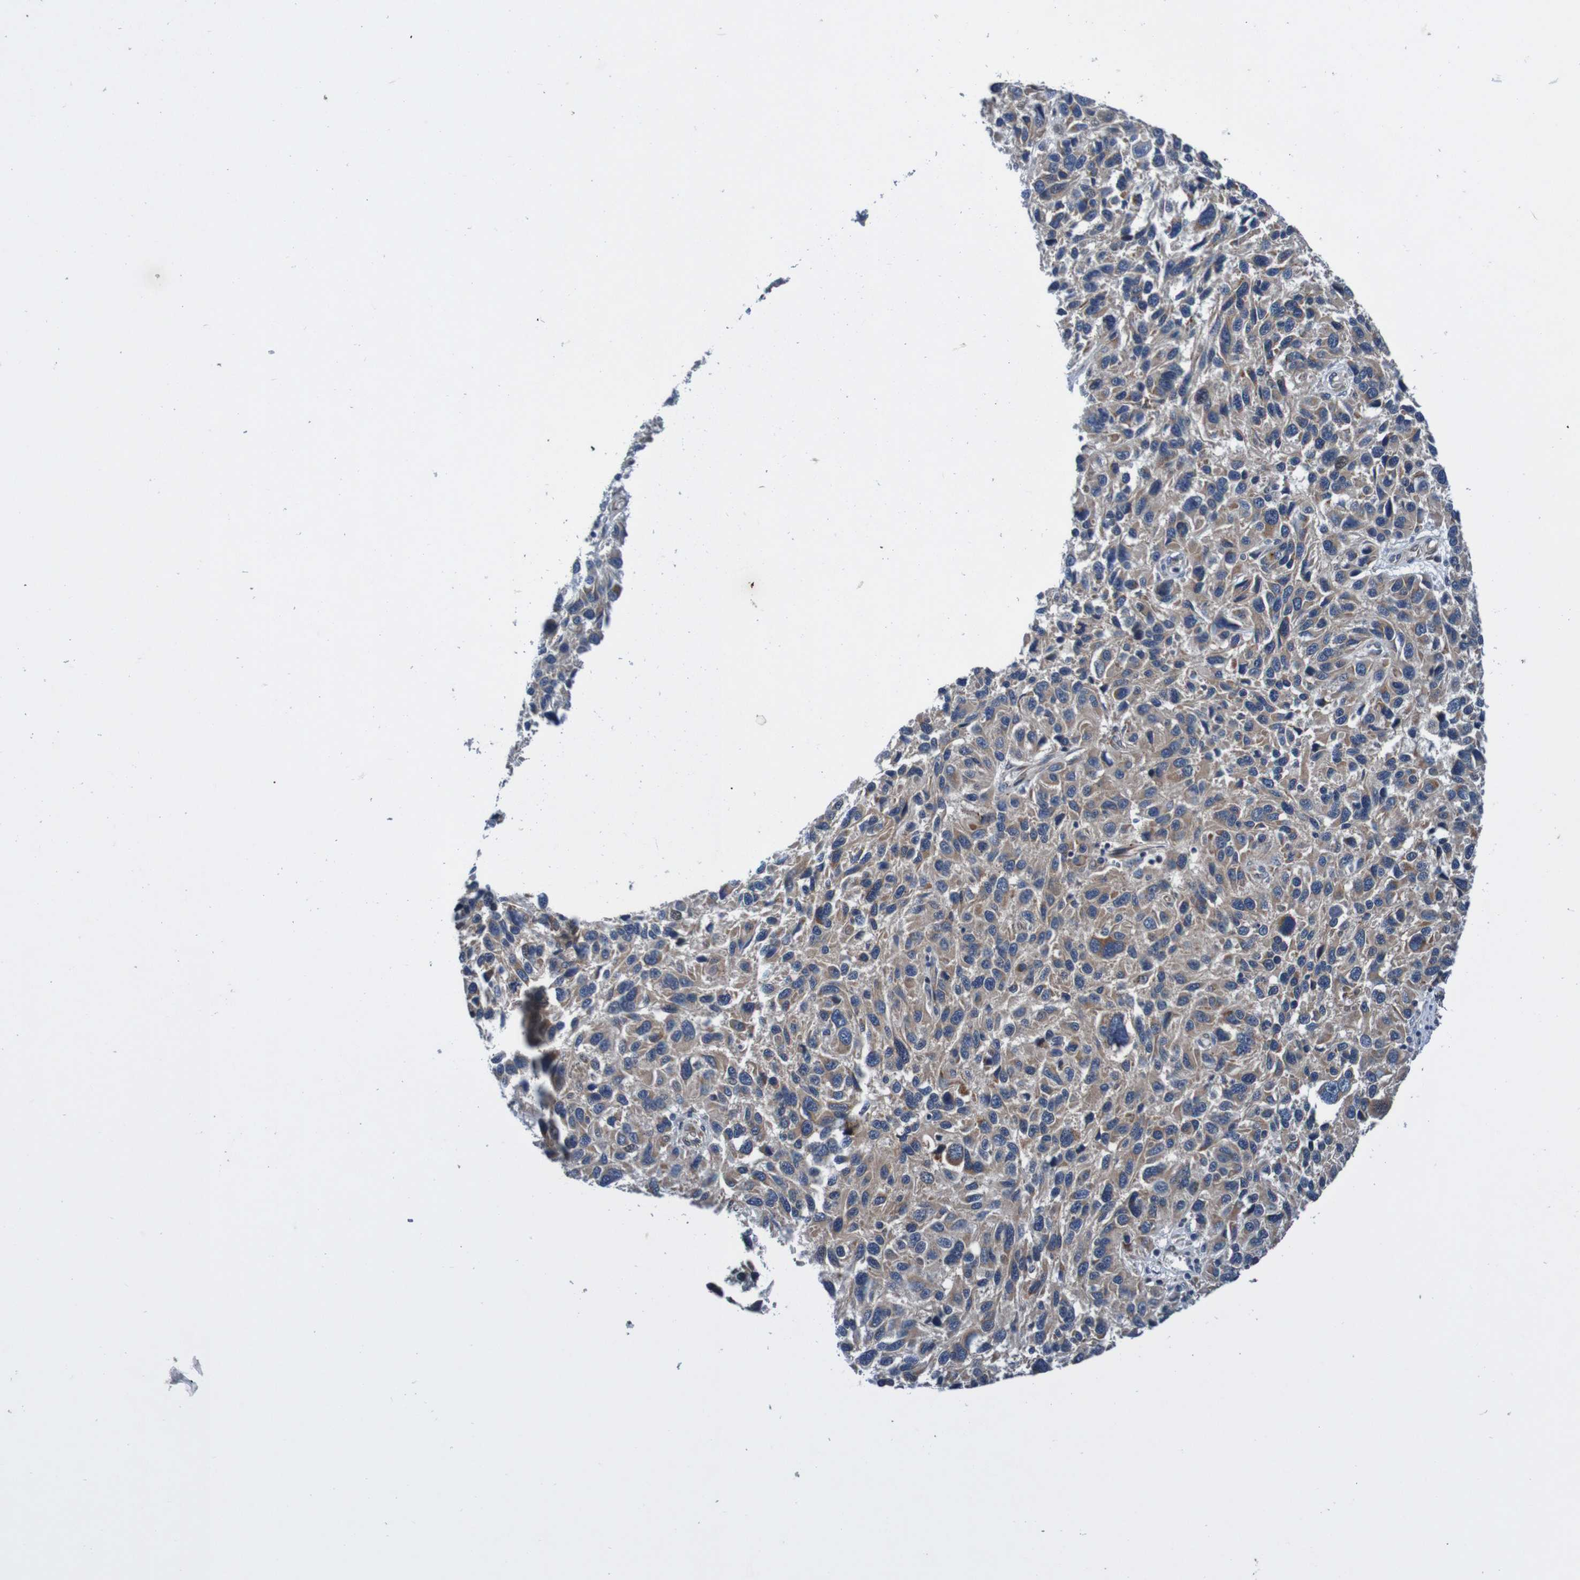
{"staining": {"intensity": "weak", "quantity": ">75%", "location": "cytoplasmic/membranous"}, "tissue": "melanoma", "cell_type": "Tumor cells", "image_type": "cancer", "snomed": [{"axis": "morphology", "description": "Malignant melanoma, NOS"}, {"axis": "topography", "description": "Skin"}], "caption": "Immunohistochemistry (DAB (3,3'-diaminobenzidine)) staining of human malignant melanoma shows weak cytoplasmic/membranous protein staining in about >75% of tumor cells.", "gene": "CPED1", "patient": {"sex": "male", "age": 53}}